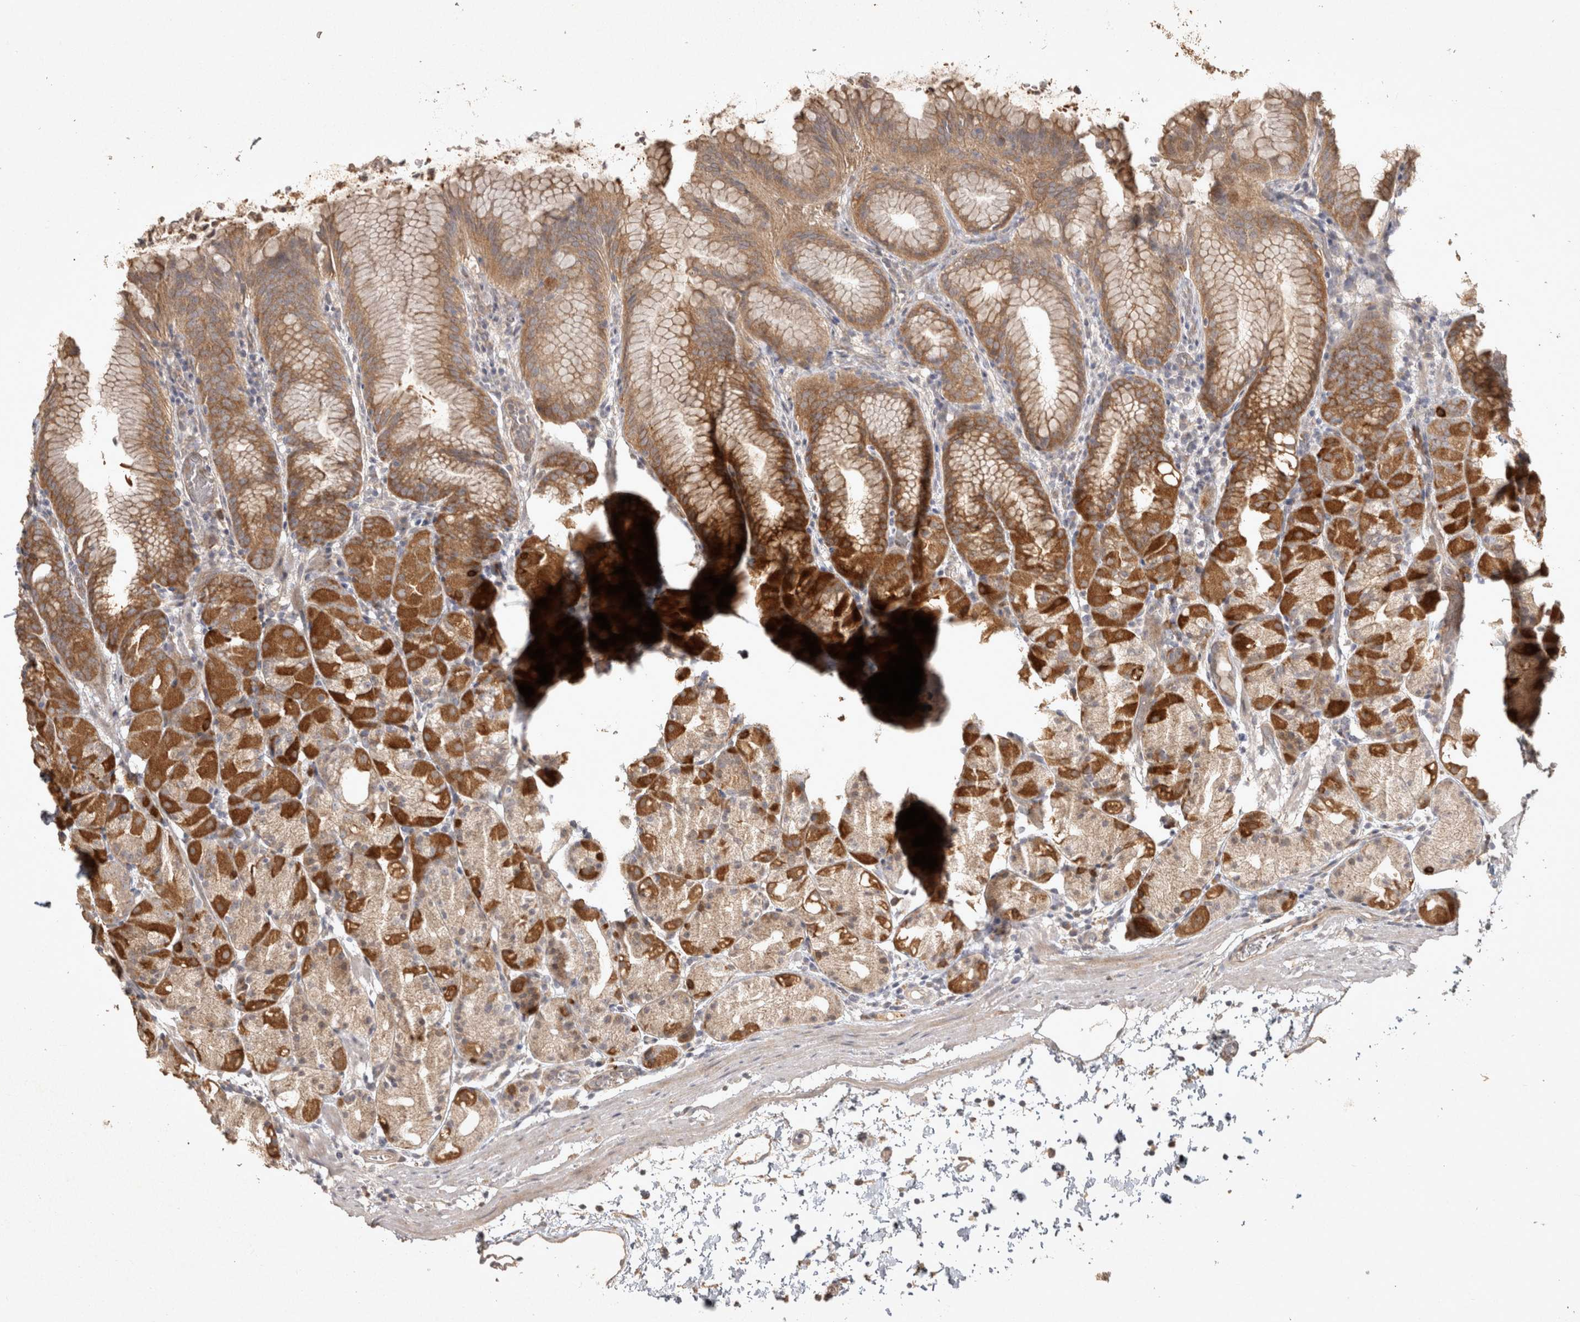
{"staining": {"intensity": "strong", "quantity": "25%-75%", "location": "cytoplasmic/membranous"}, "tissue": "stomach", "cell_type": "Glandular cells", "image_type": "normal", "snomed": [{"axis": "morphology", "description": "Normal tissue, NOS"}, {"axis": "topography", "description": "Stomach, upper"}], "caption": "Immunohistochemistry (DAB) staining of benign human stomach shows strong cytoplasmic/membranous protein expression in about 25%-75% of glandular cells.", "gene": "OSTN", "patient": {"sex": "male", "age": 48}}